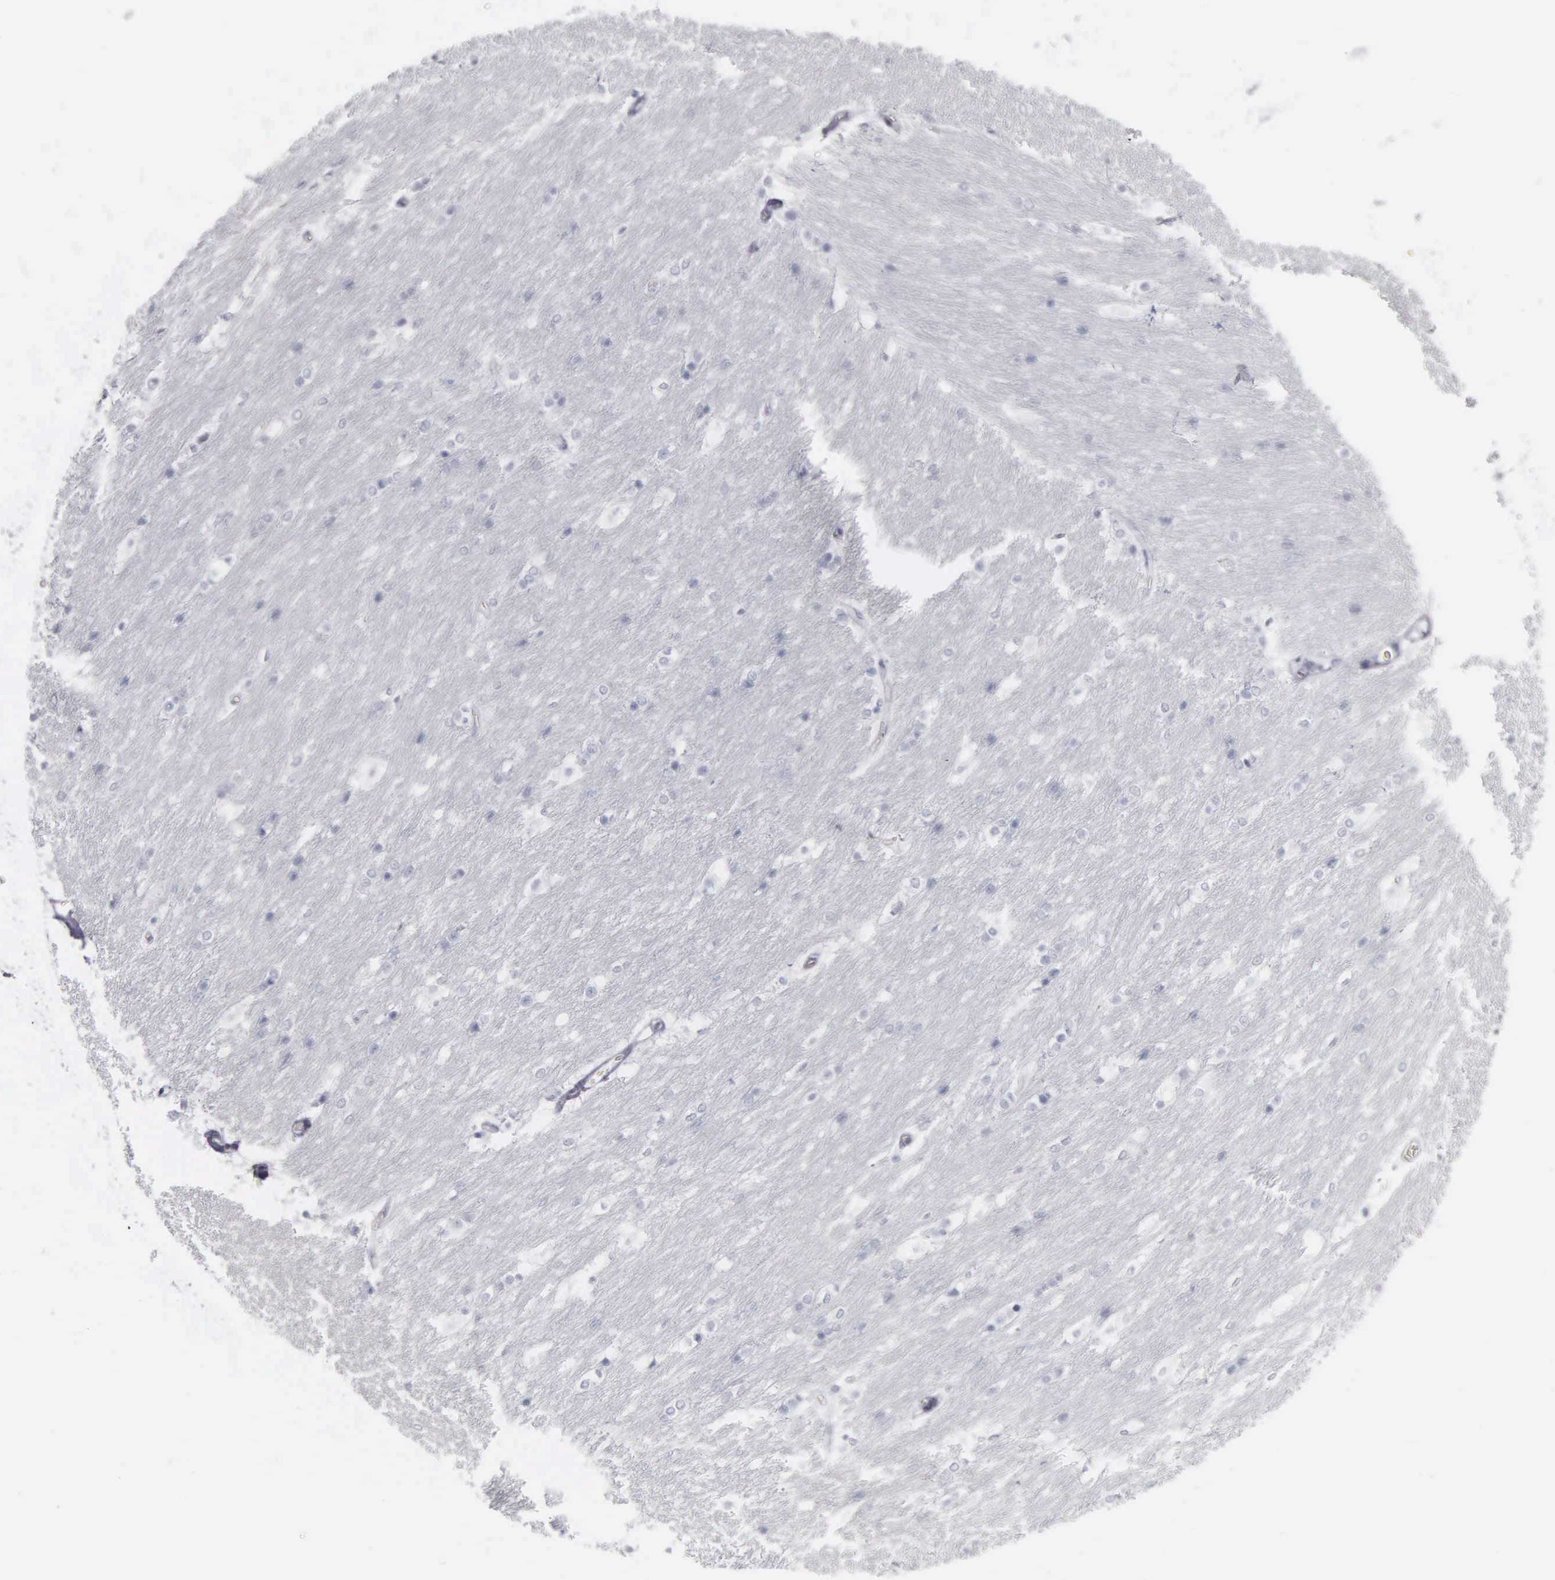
{"staining": {"intensity": "negative", "quantity": "none", "location": "none"}, "tissue": "caudate", "cell_type": "Glial cells", "image_type": "normal", "snomed": [{"axis": "morphology", "description": "Normal tissue, NOS"}, {"axis": "topography", "description": "Lateral ventricle wall"}], "caption": "The image exhibits no significant positivity in glial cells of caudate.", "gene": "KRT20", "patient": {"sex": "female", "age": 19}}